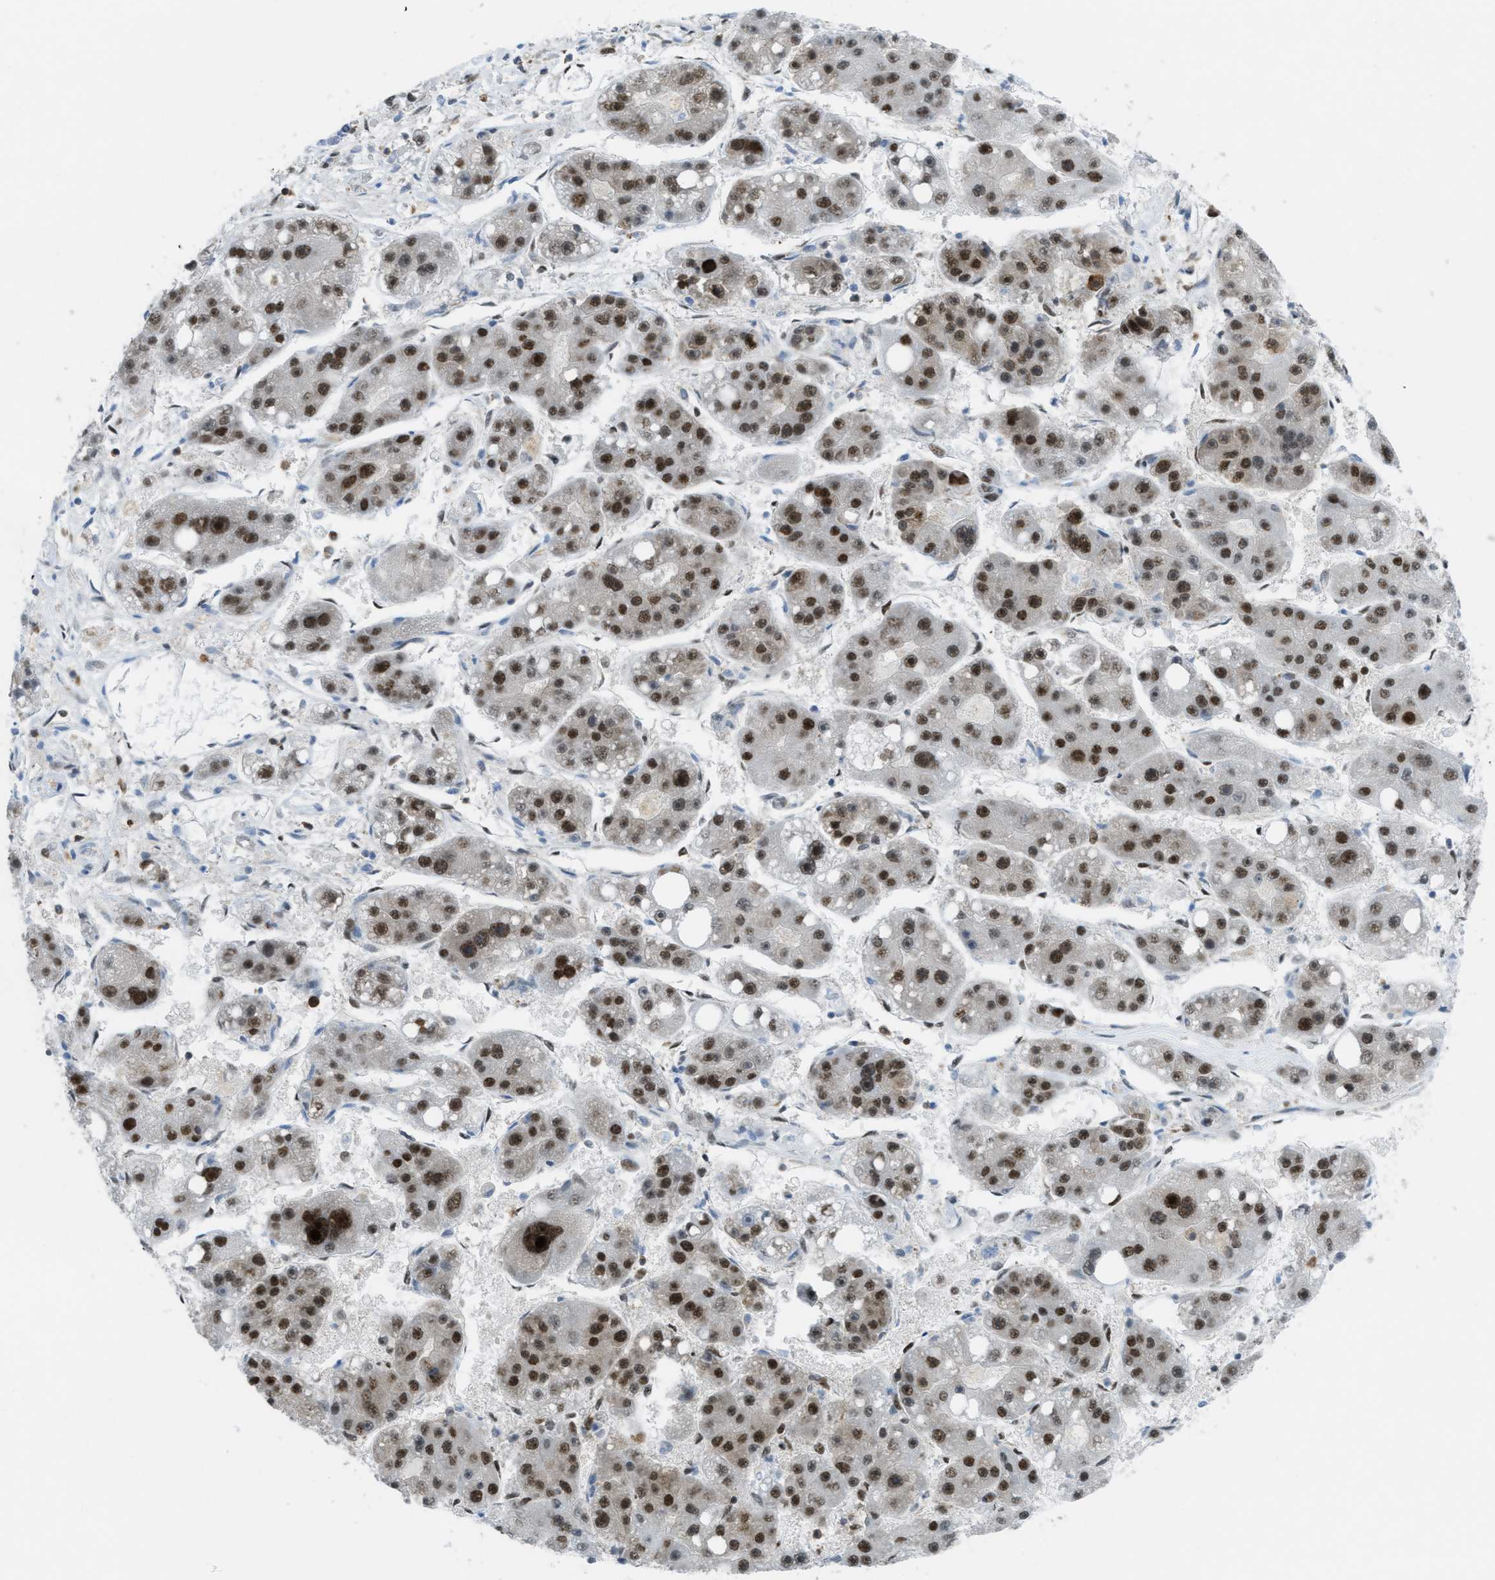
{"staining": {"intensity": "strong", "quantity": ">75%", "location": "nuclear"}, "tissue": "liver cancer", "cell_type": "Tumor cells", "image_type": "cancer", "snomed": [{"axis": "morphology", "description": "Carcinoma, Hepatocellular, NOS"}, {"axis": "topography", "description": "Liver"}], "caption": "Human liver cancer (hepatocellular carcinoma) stained with a brown dye displays strong nuclear positive staining in about >75% of tumor cells.", "gene": "ZNF207", "patient": {"sex": "female", "age": 61}}